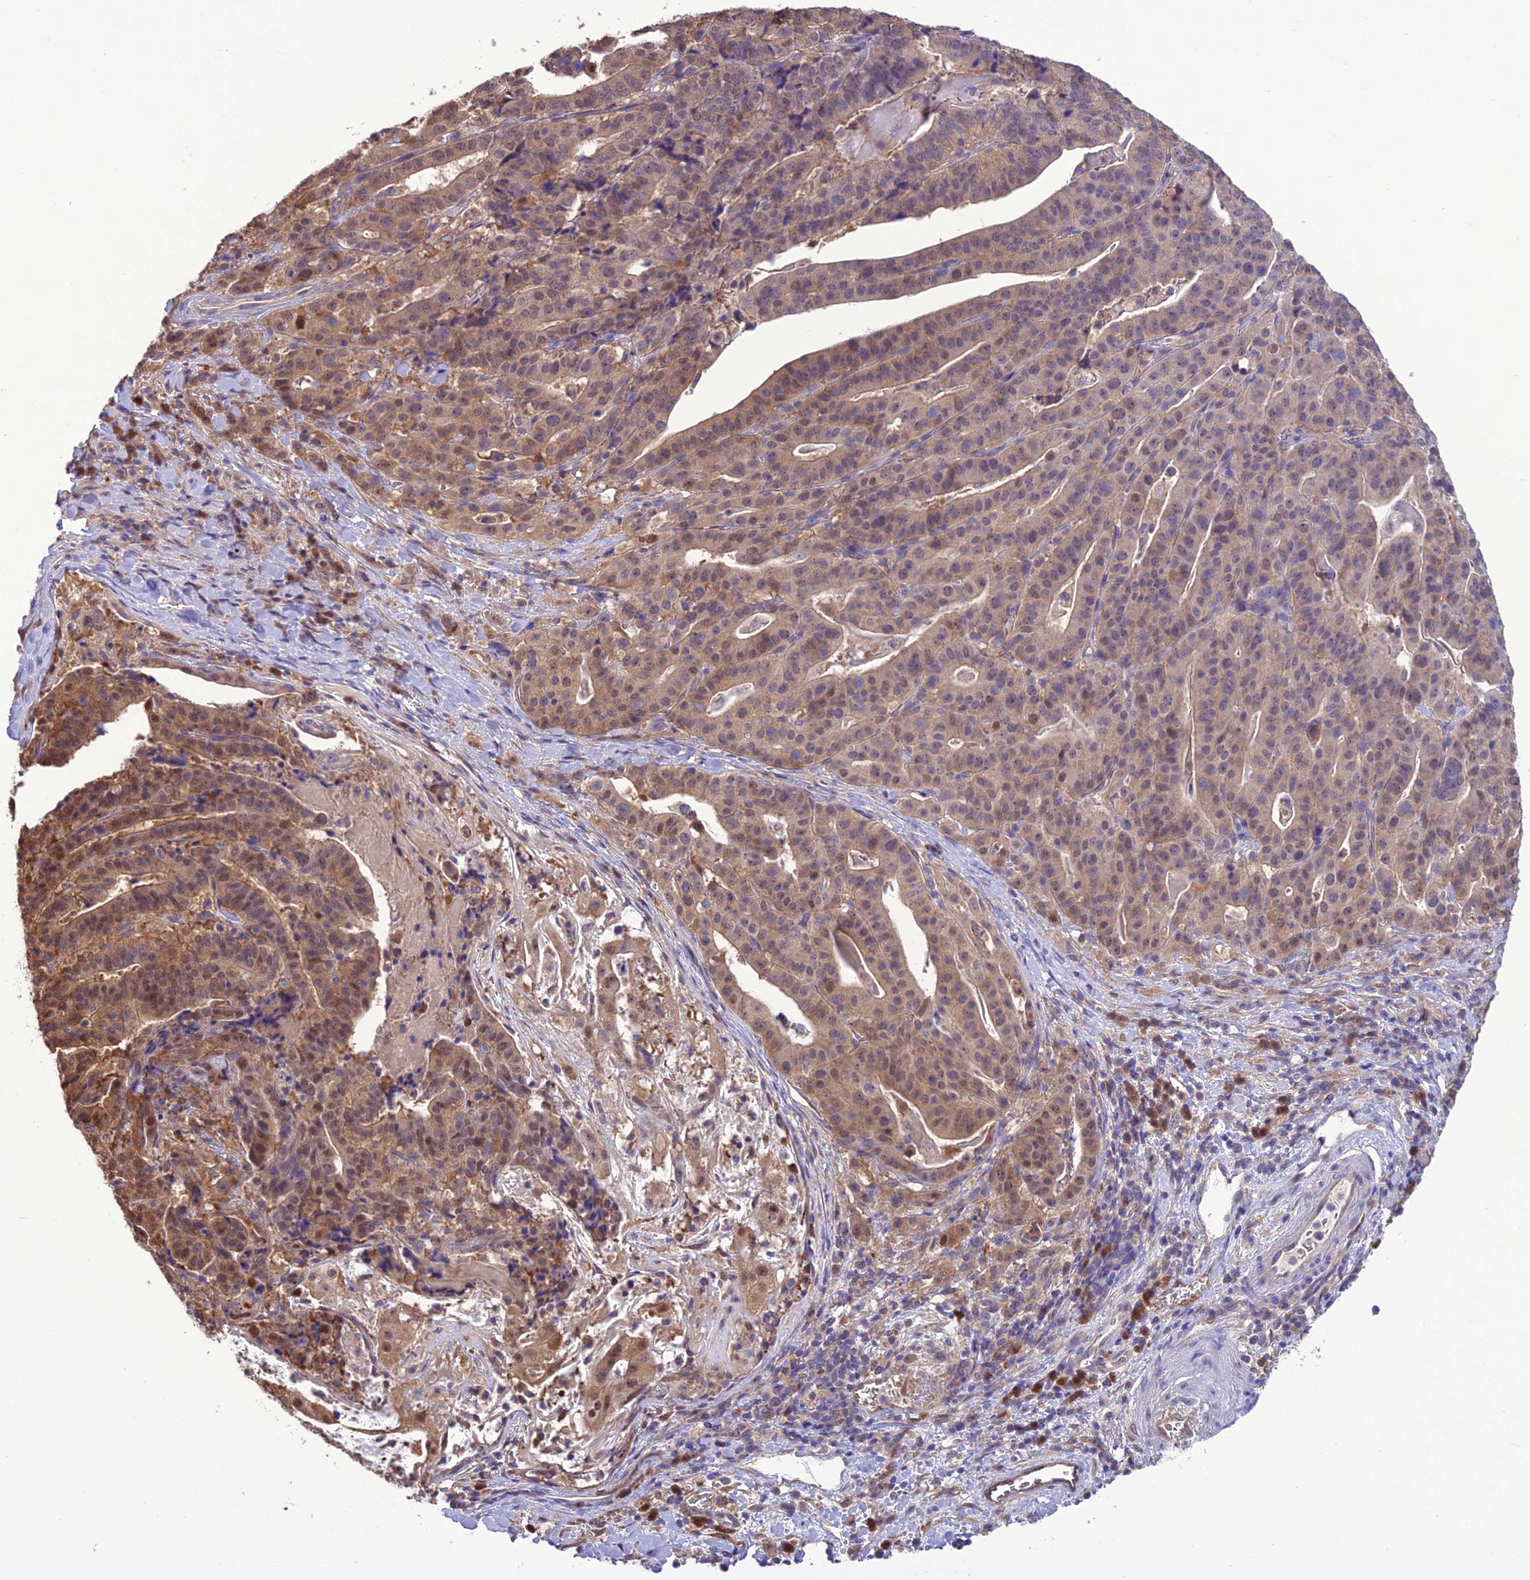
{"staining": {"intensity": "weak", "quantity": ">75%", "location": "cytoplasmic/membranous"}, "tissue": "stomach cancer", "cell_type": "Tumor cells", "image_type": "cancer", "snomed": [{"axis": "morphology", "description": "Adenocarcinoma, NOS"}, {"axis": "topography", "description": "Stomach"}], "caption": "Immunohistochemistry (IHC) (DAB (3,3'-diaminobenzidine)) staining of adenocarcinoma (stomach) shows weak cytoplasmic/membranous protein expression in approximately >75% of tumor cells. (IHC, brightfield microscopy, high magnification).", "gene": "BORCS6", "patient": {"sex": "male", "age": 48}}